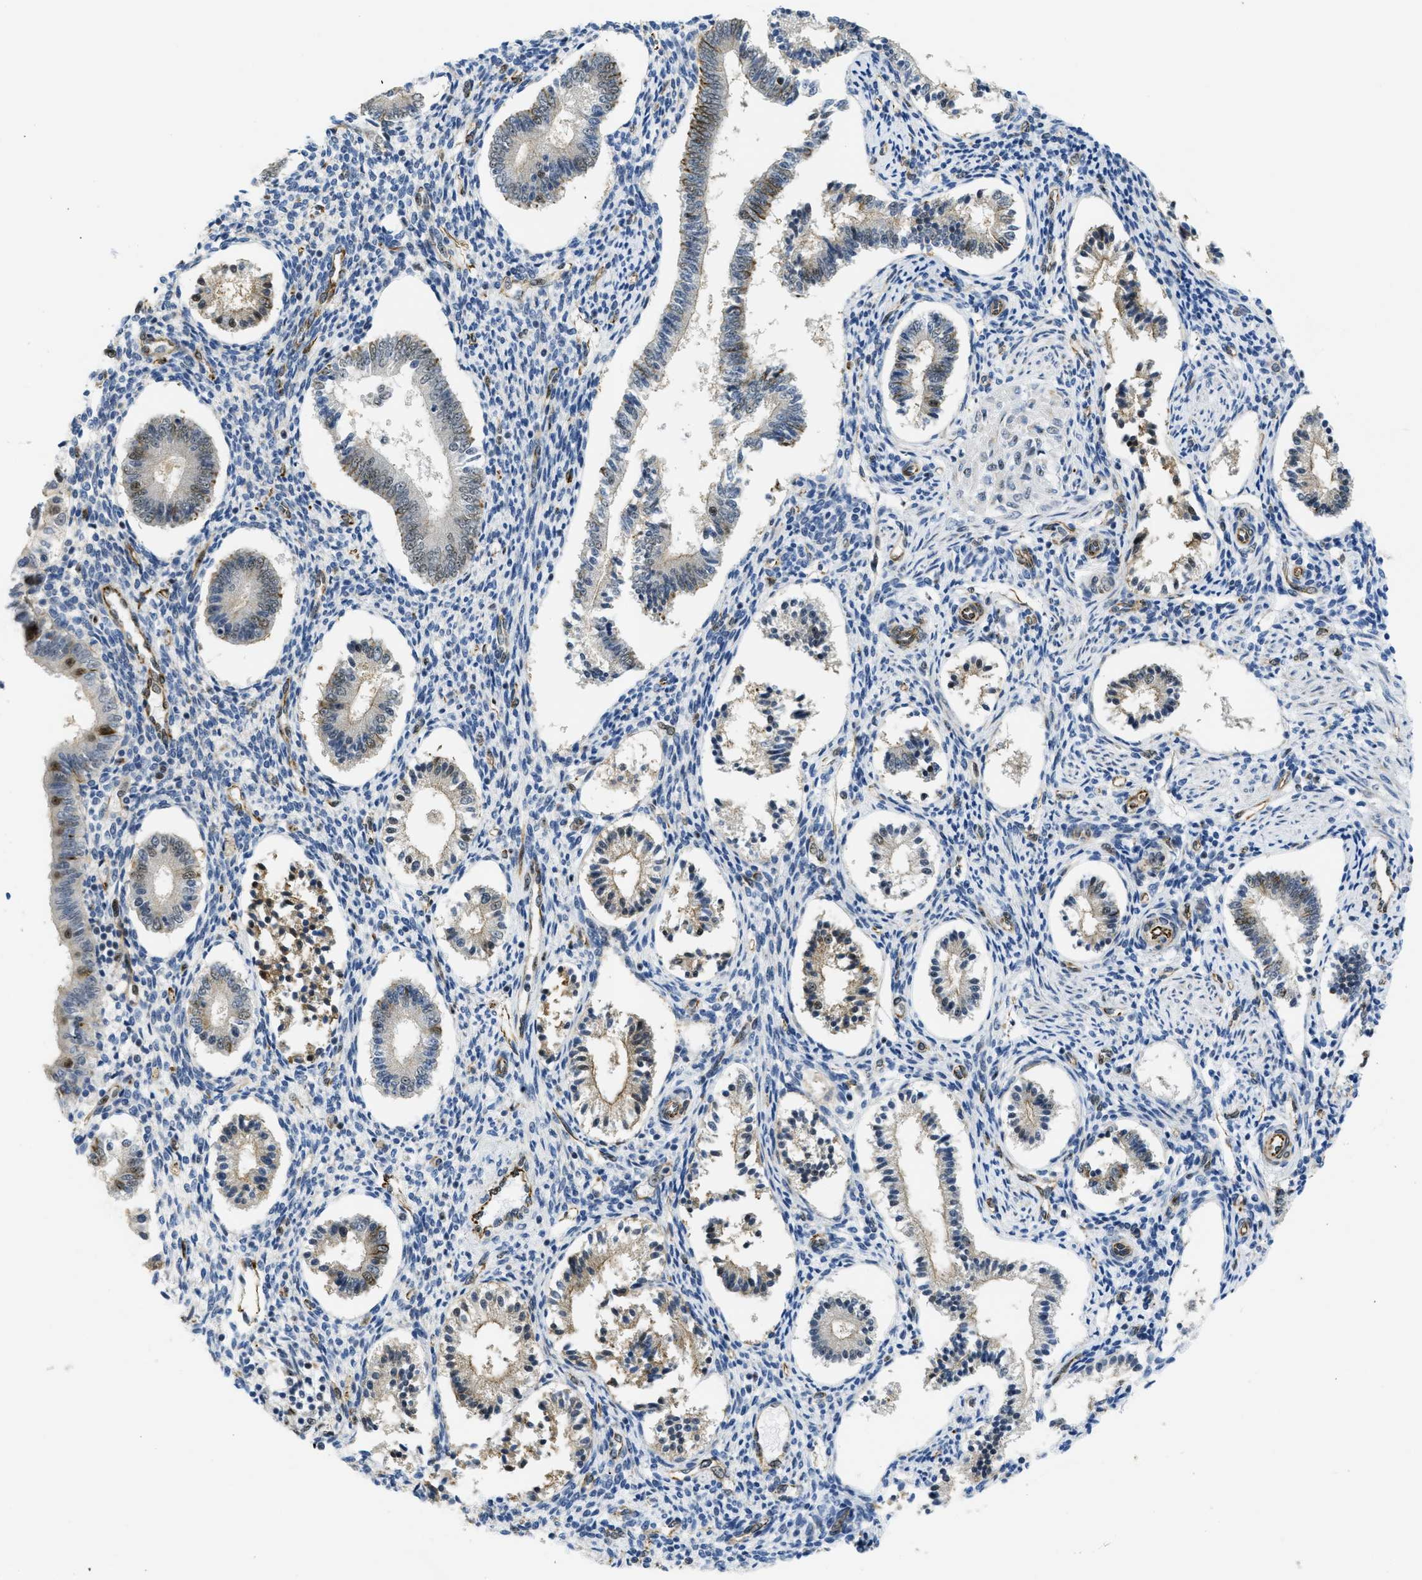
{"staining": {"intensity": "moderate", "quantity": "<25%", "location": "nuclear"}, "tissue": "endometrium", "cell_type": "Cells in endometrial stroma", "image_type": "normal", "snomed": [{"axis": "morphology", "description": "Normal tissue, NOS"}, {"axis": "topography", "description": "Endometrium"}], "caption": "This is an image of IHC staining of unremarkable endometrium, which shows moderate positivity in the nuclear of cells in endometrial stroma.", "gene": "LRRC8B", "patient": {"sex": "female", "age": 42}}